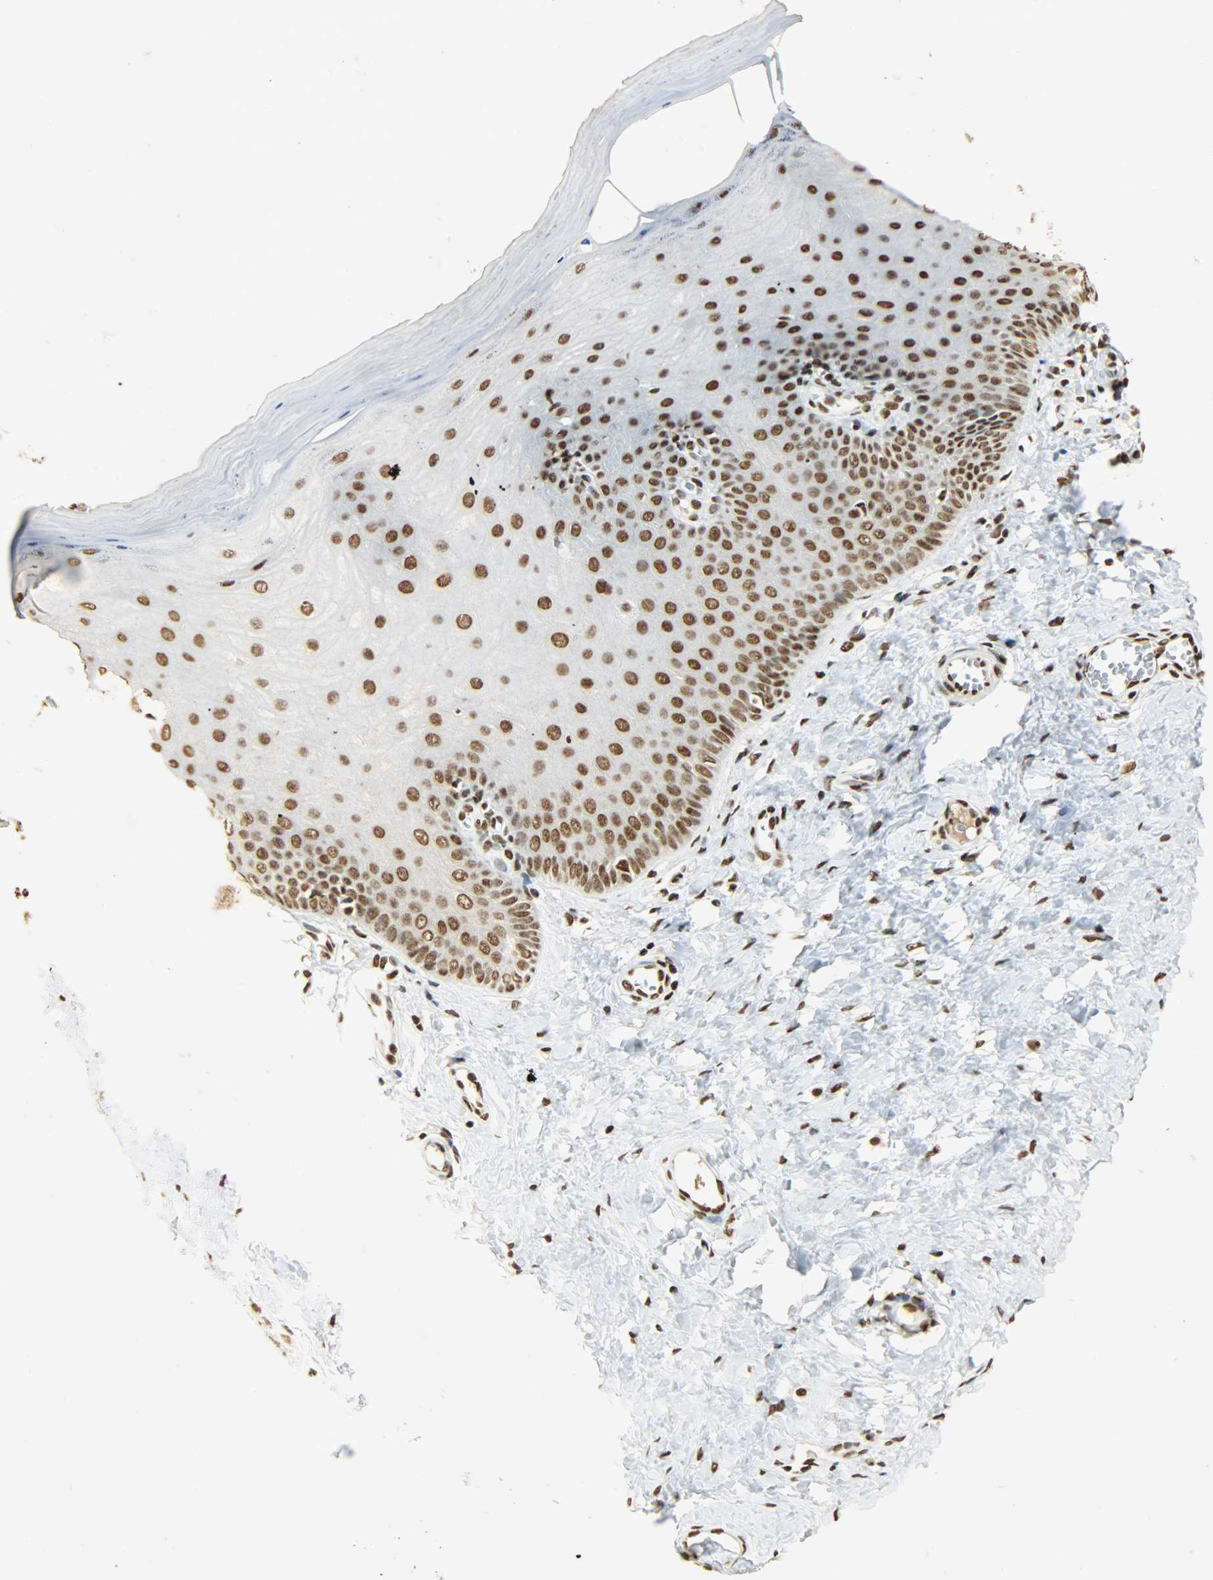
{"staining": {"intensity": "strong", "quantity": ">75%", "location": "nuclear"}, "tissue": "cervix", "cell_type": "Glandular cells", "image_type": "normal", "snomed": [{"axis": "morphology", "description": "Normal tissue, NOS"}, {"axis": "topography", "description": "Cervix"}], "caption": "Brown immunohistochemical staining in unremarkable cervix demonstrates strong nuclear staining in about >75% of glandular cells.", "gene": "KHDRBS1", "patient": {"sex": "female", "age": 55}}